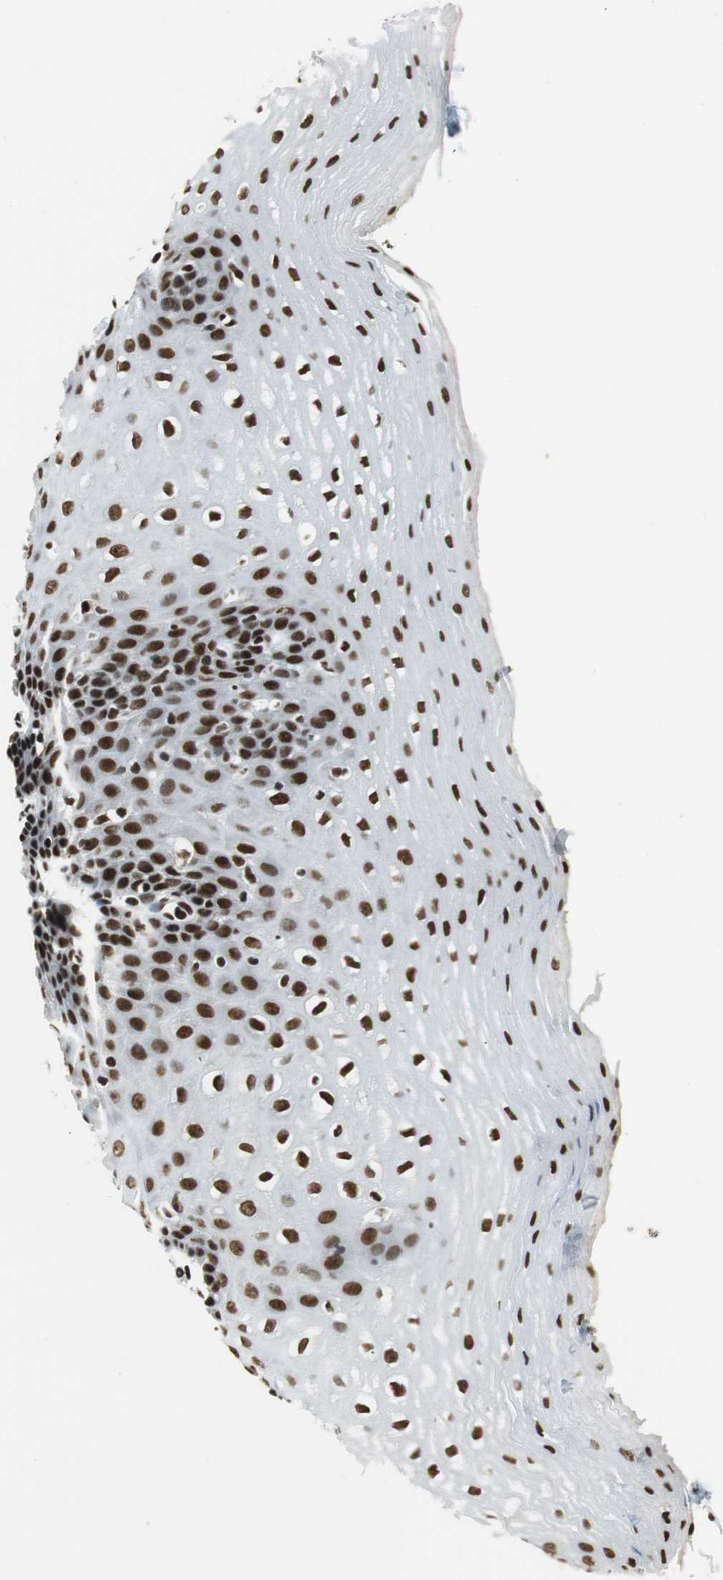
{"staining": {"intensity": "strong", "quantity": ">75%", "location": "nuclear"}, "tissue": "esophagus", "cell_type": "Squamous epithelial cells", "image_type": "normal", "snomed": [{"axis": "morphology", "description": "Normal tissue, NOS"}, {"axis": "topography", "description": "Esophagus"}], "caption": "Immunohistochemistry (IHC) of benign human esophagus exhibits high levels of strong nuclear expression in approximately >75% of squamous epithelial cells.", "gene": "PRKDC", "patient": {"sex": "male", "age": 48}}